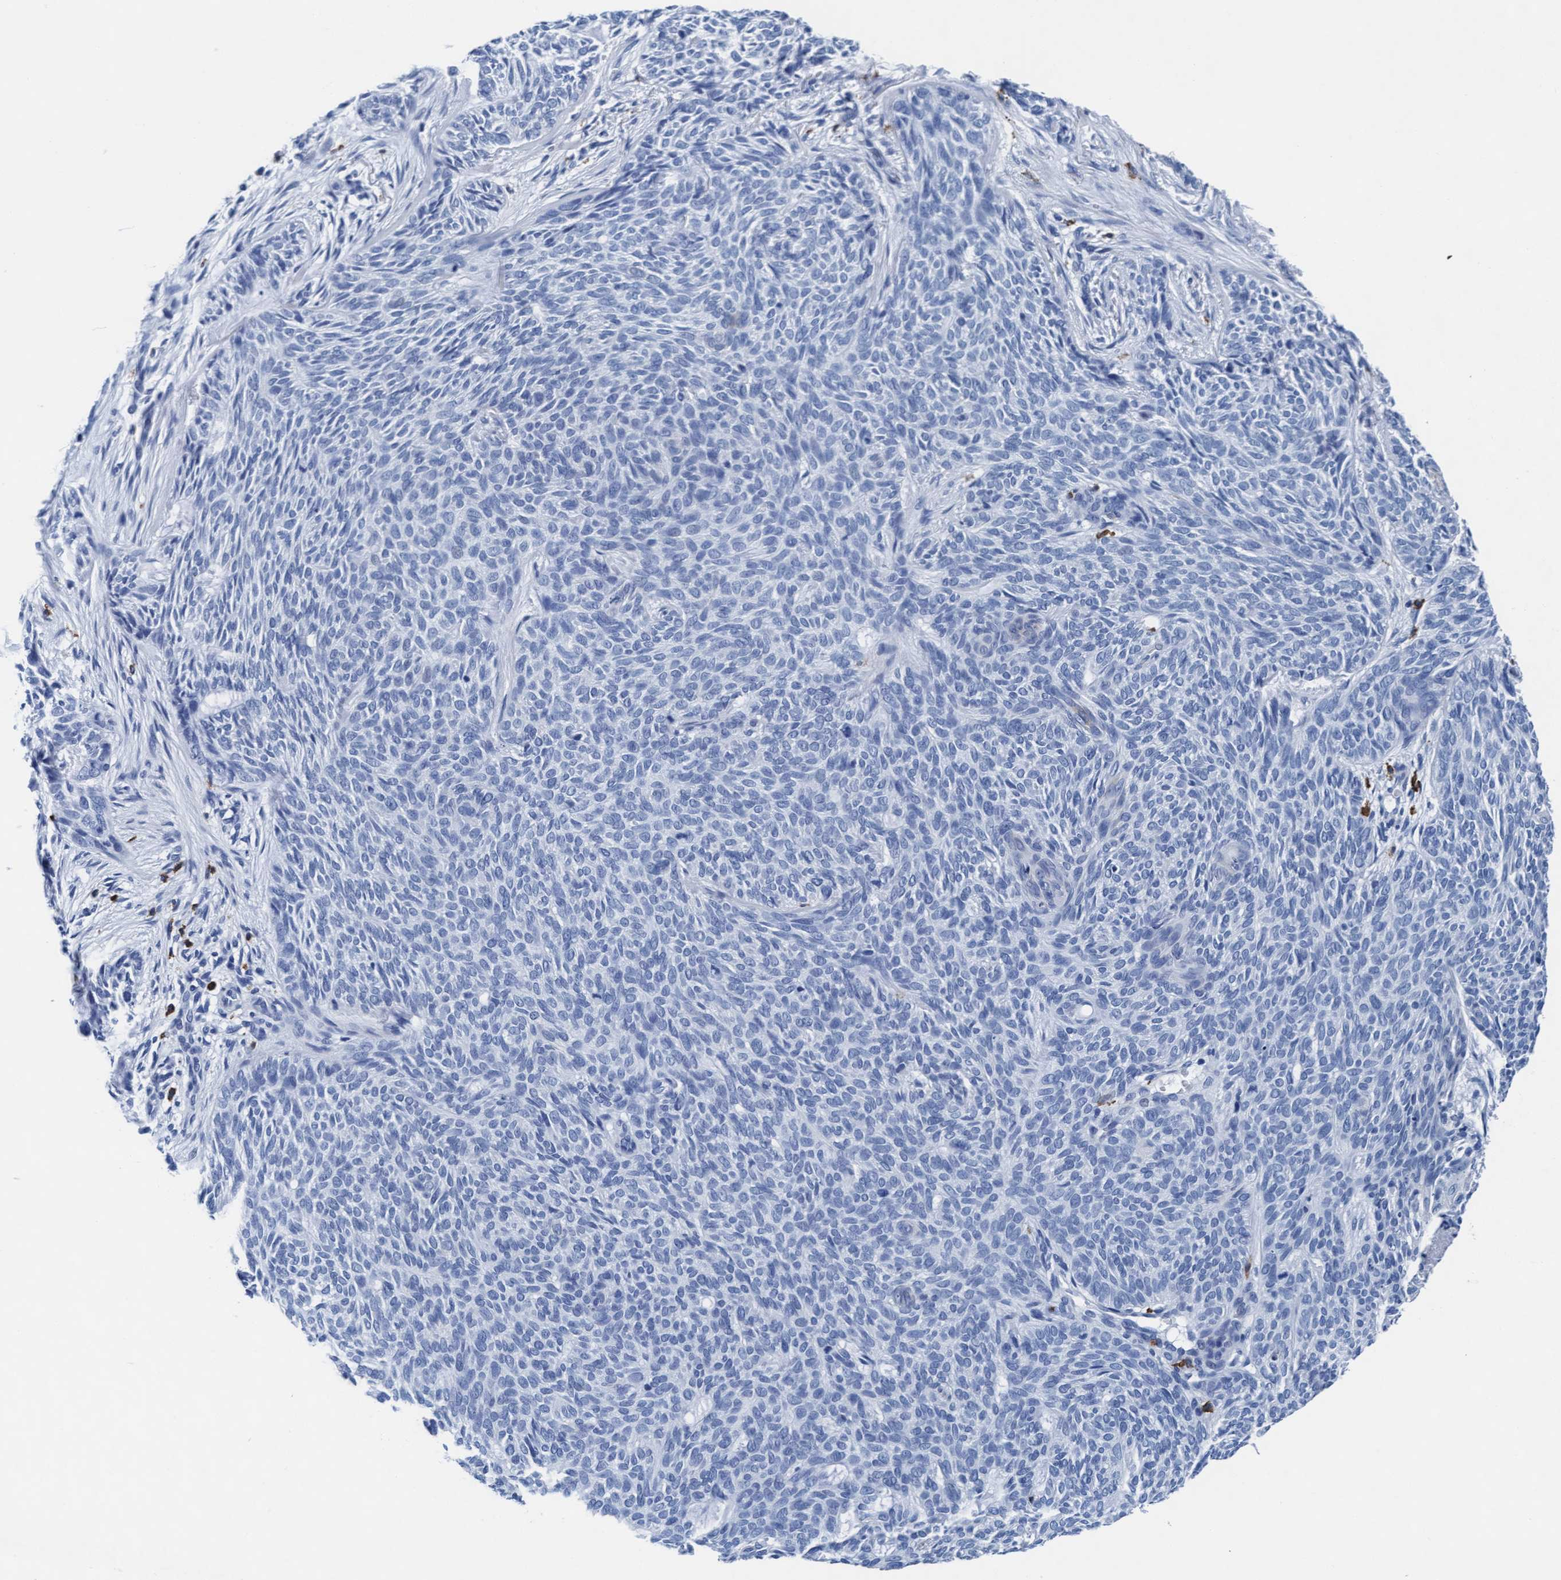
{"staining": {"intensity": "negative", "quantity": "none", "location": "none"}, "tissue": "skin cancer", "cell_type": "Tumor cells", "image_type": "cancer", "snomed": [{"axis": "morphology", "description": "Basal cell carcinoma"}, {"axis": "topography", "description": "Skin"}], "caption": "This image is of basal cell carcinoma (skin) stained with immunohistochemistry (IHC) to label a protein in brown with the nuclei are counter-stained blue. There is no positivity in tumor cells.", "gene": "ARSG", "patient": {"sex": "female", "age": 59}}